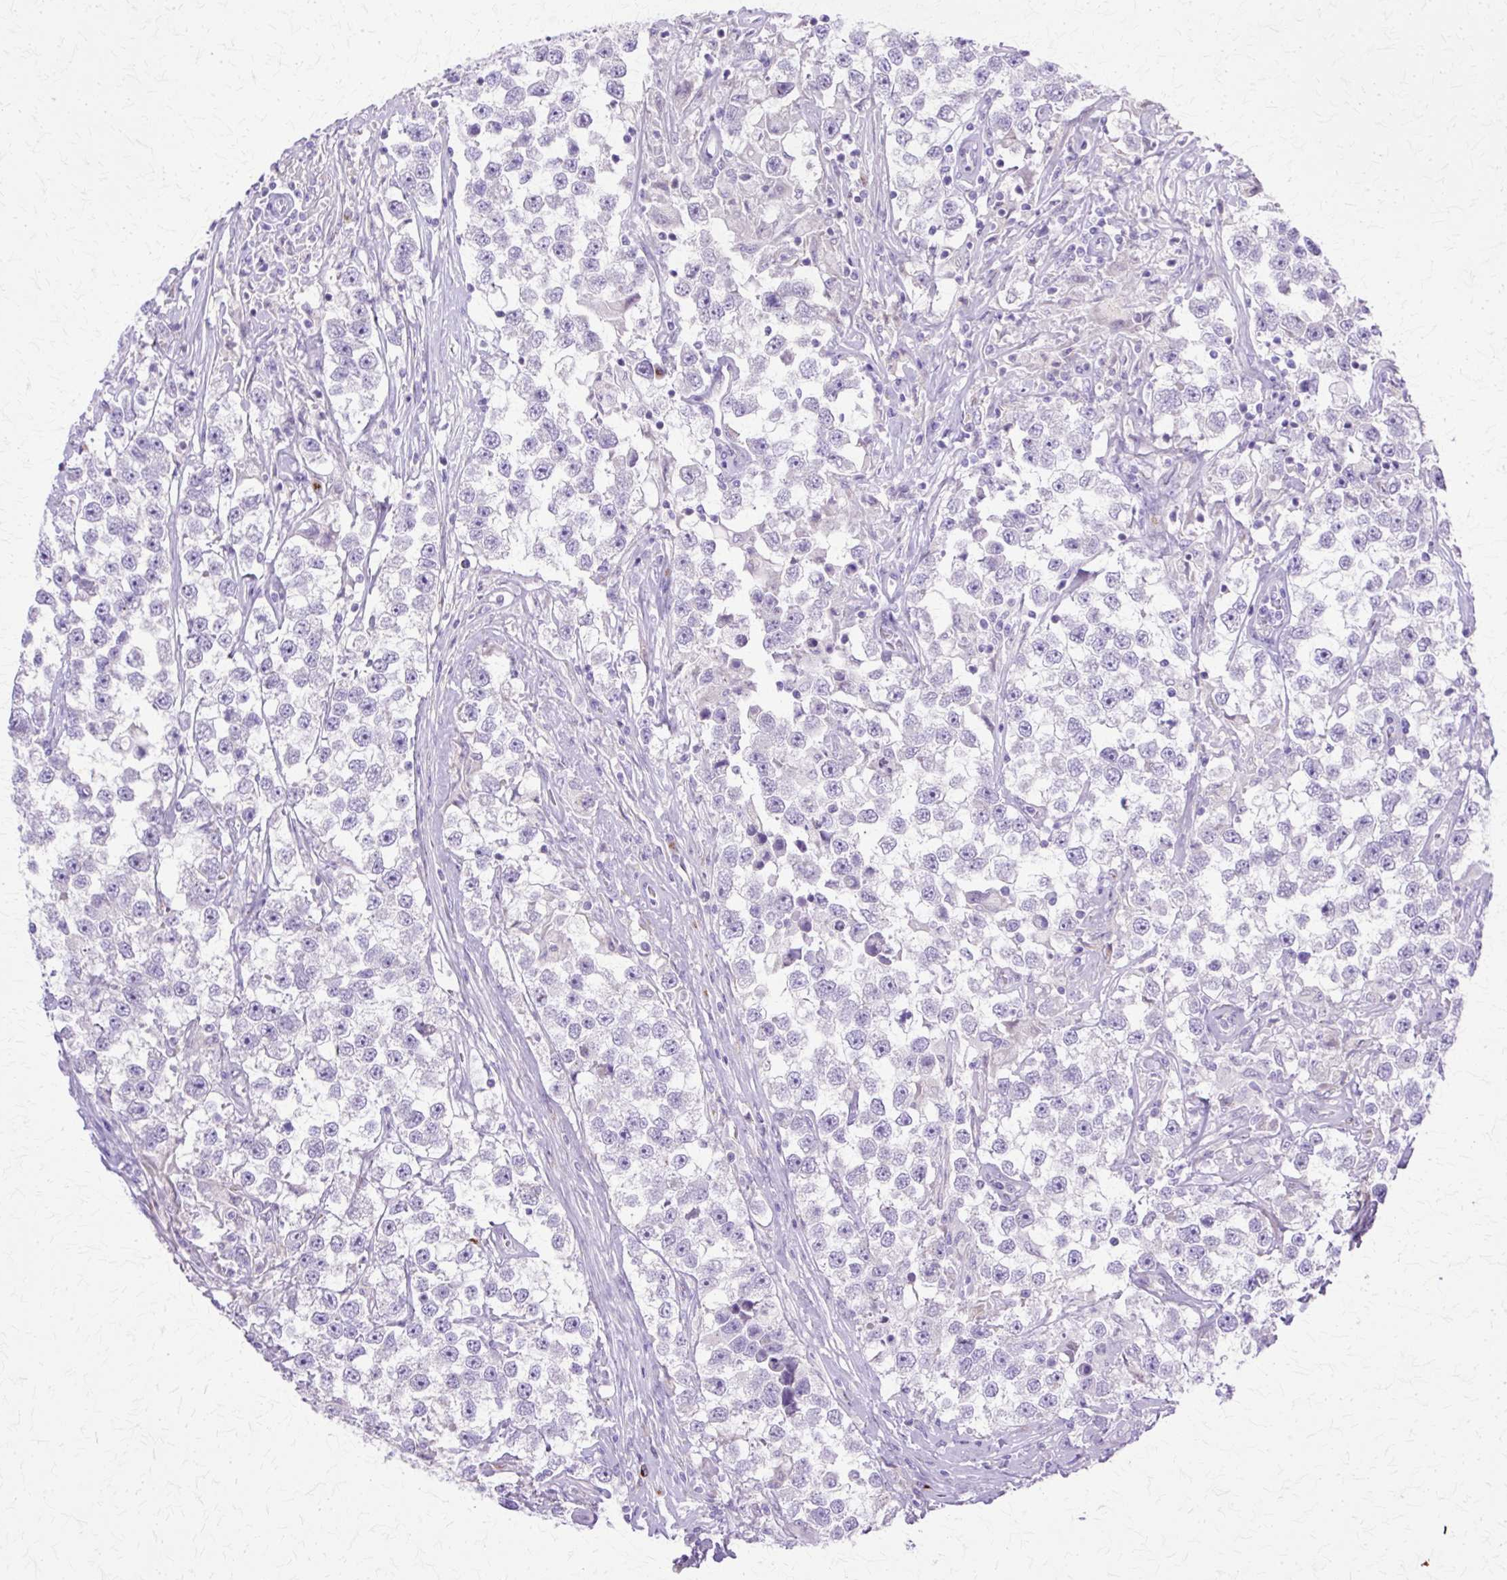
{"staining": {"intensity": "negative", "quantity": "none", "location": "none"}, "tissue": "testis cancer", "cell_type": "Tumor cells", "image_type": "cancer", "snomed": [{"axis": "morphology", "description": "Seminoma, NOS"}, {"axis": "topography", "description": "Testis"}], "caption": "Human testis seminoma stained for a protein using immunohistochemistry exhibits no positivity in tumor cells.", "gene": "TBC1D3G", "patient": {"sex": "male", "age": 46}}